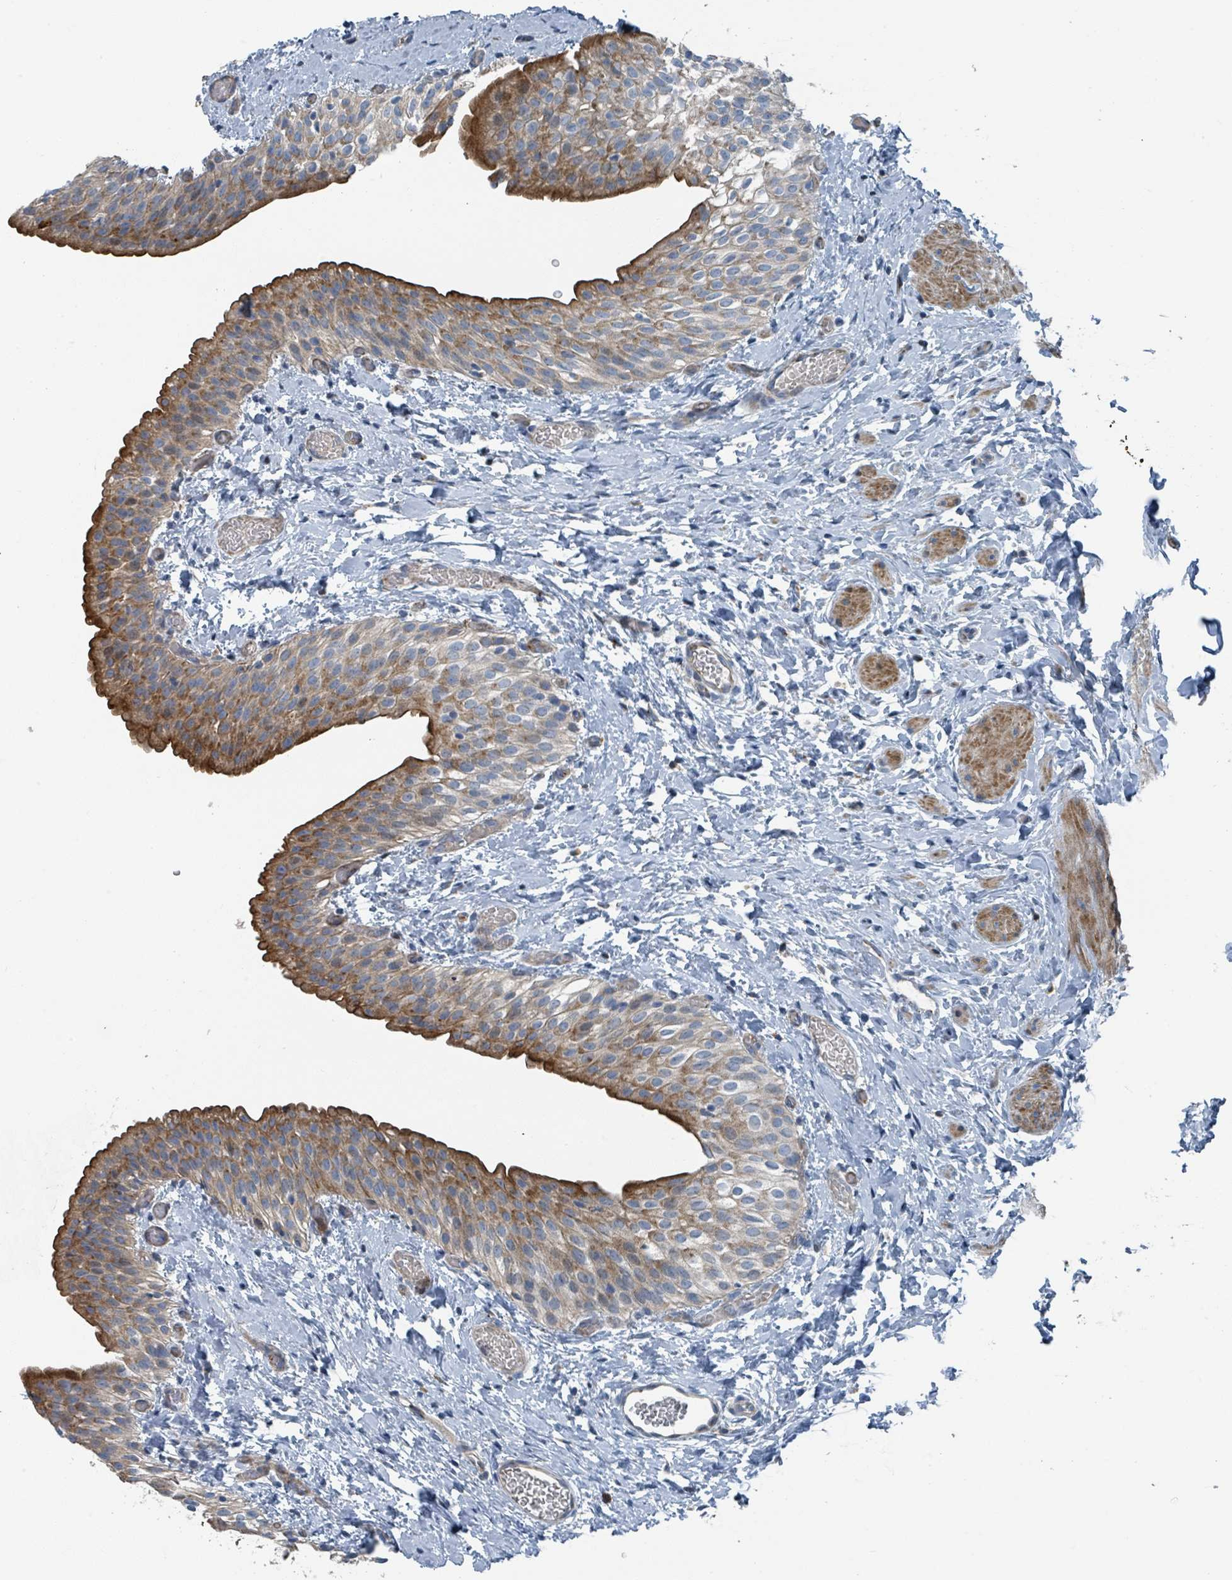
{"staining": {"intensity": "strong", "quantity": "25%-75%", "location": "cytoplasmic/membranous"}, "tissue": "urinary bladder", "cell_type": "Urothelial cells", "image_type": "normal", "snomed": [{"axis": "morphology", "description": "Normal tissue, NOS"}, {"axis": "topography", "description": "Urinary bladder"}], "caption": "This photomicrograph reveals unremarkable urinary bladder stained with immunohistochemistry (IHC) to label a protein in brown. The cytoplasmic/membranous of urothelial cells show strong positivity for the protein. Nuclei are counter-stained blue.", "gene": "DIPK2A", "patient": {"sex": "male", "age": 1}}